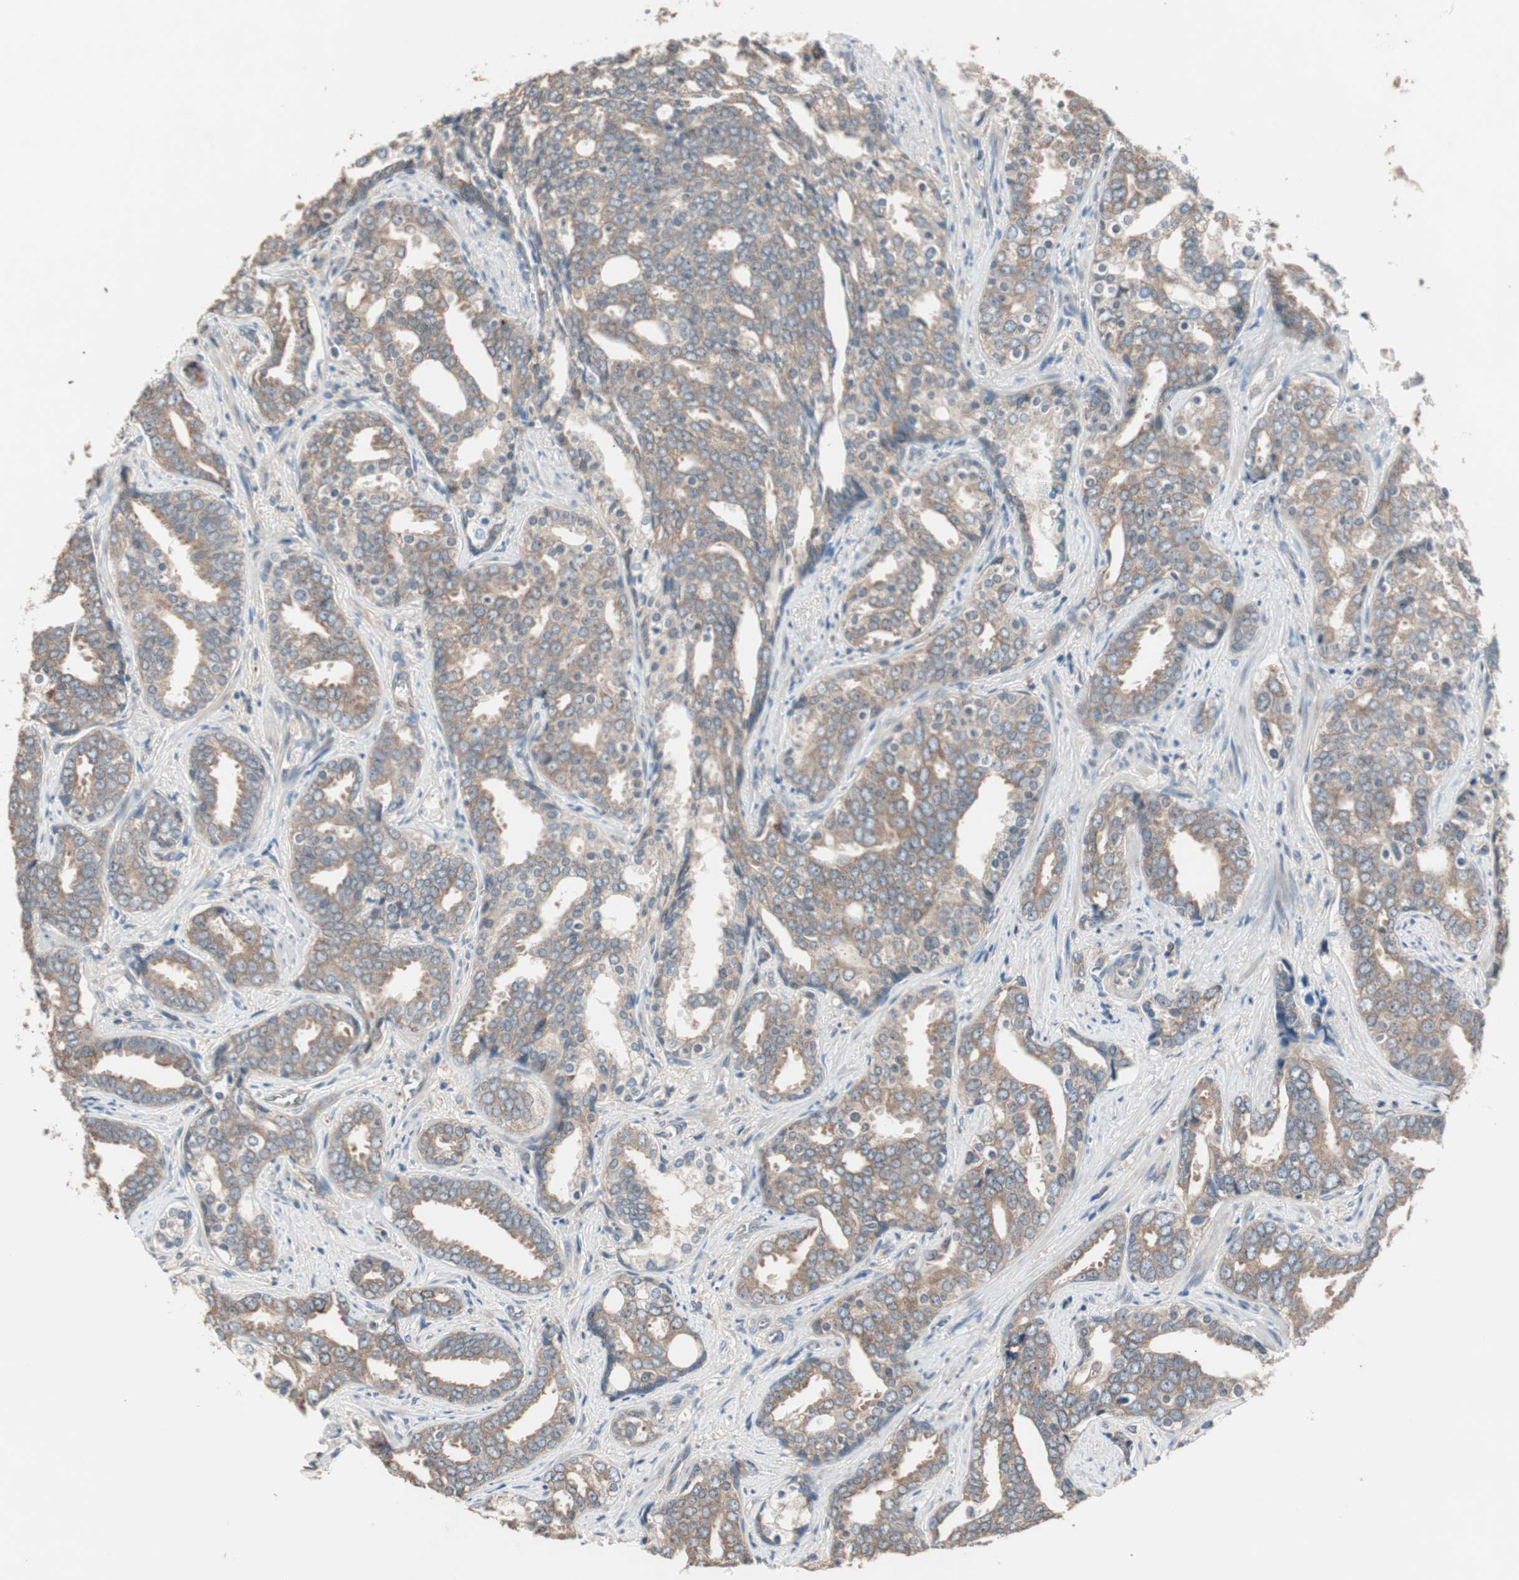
{"staining": {"intensity": "moderate", "quantity": ">75%", "location": "cytoplasmic/membranous"}, "tissue": "prostate cancer", "cell_type": "Tumor cells", "image_type": "cancer", "snomed": [{"axis": "morphology", "description": "Adenocarcinoma, High grade"}, {"axis": "topography", "description": "Prostate"}], "caption": "Immunohistochemical staining of prostate cancer (high-grade adenocarcinoma) shows moderate cytoplasmic/membranous protein staining in about >75% of tumor cells. (DAB (3,3'-diaminobenzidine) = brown stain, brightfield microscopy at high magnification).", "gene": "CC2D1A", "patient": {"sex": "male", "age": 67}}